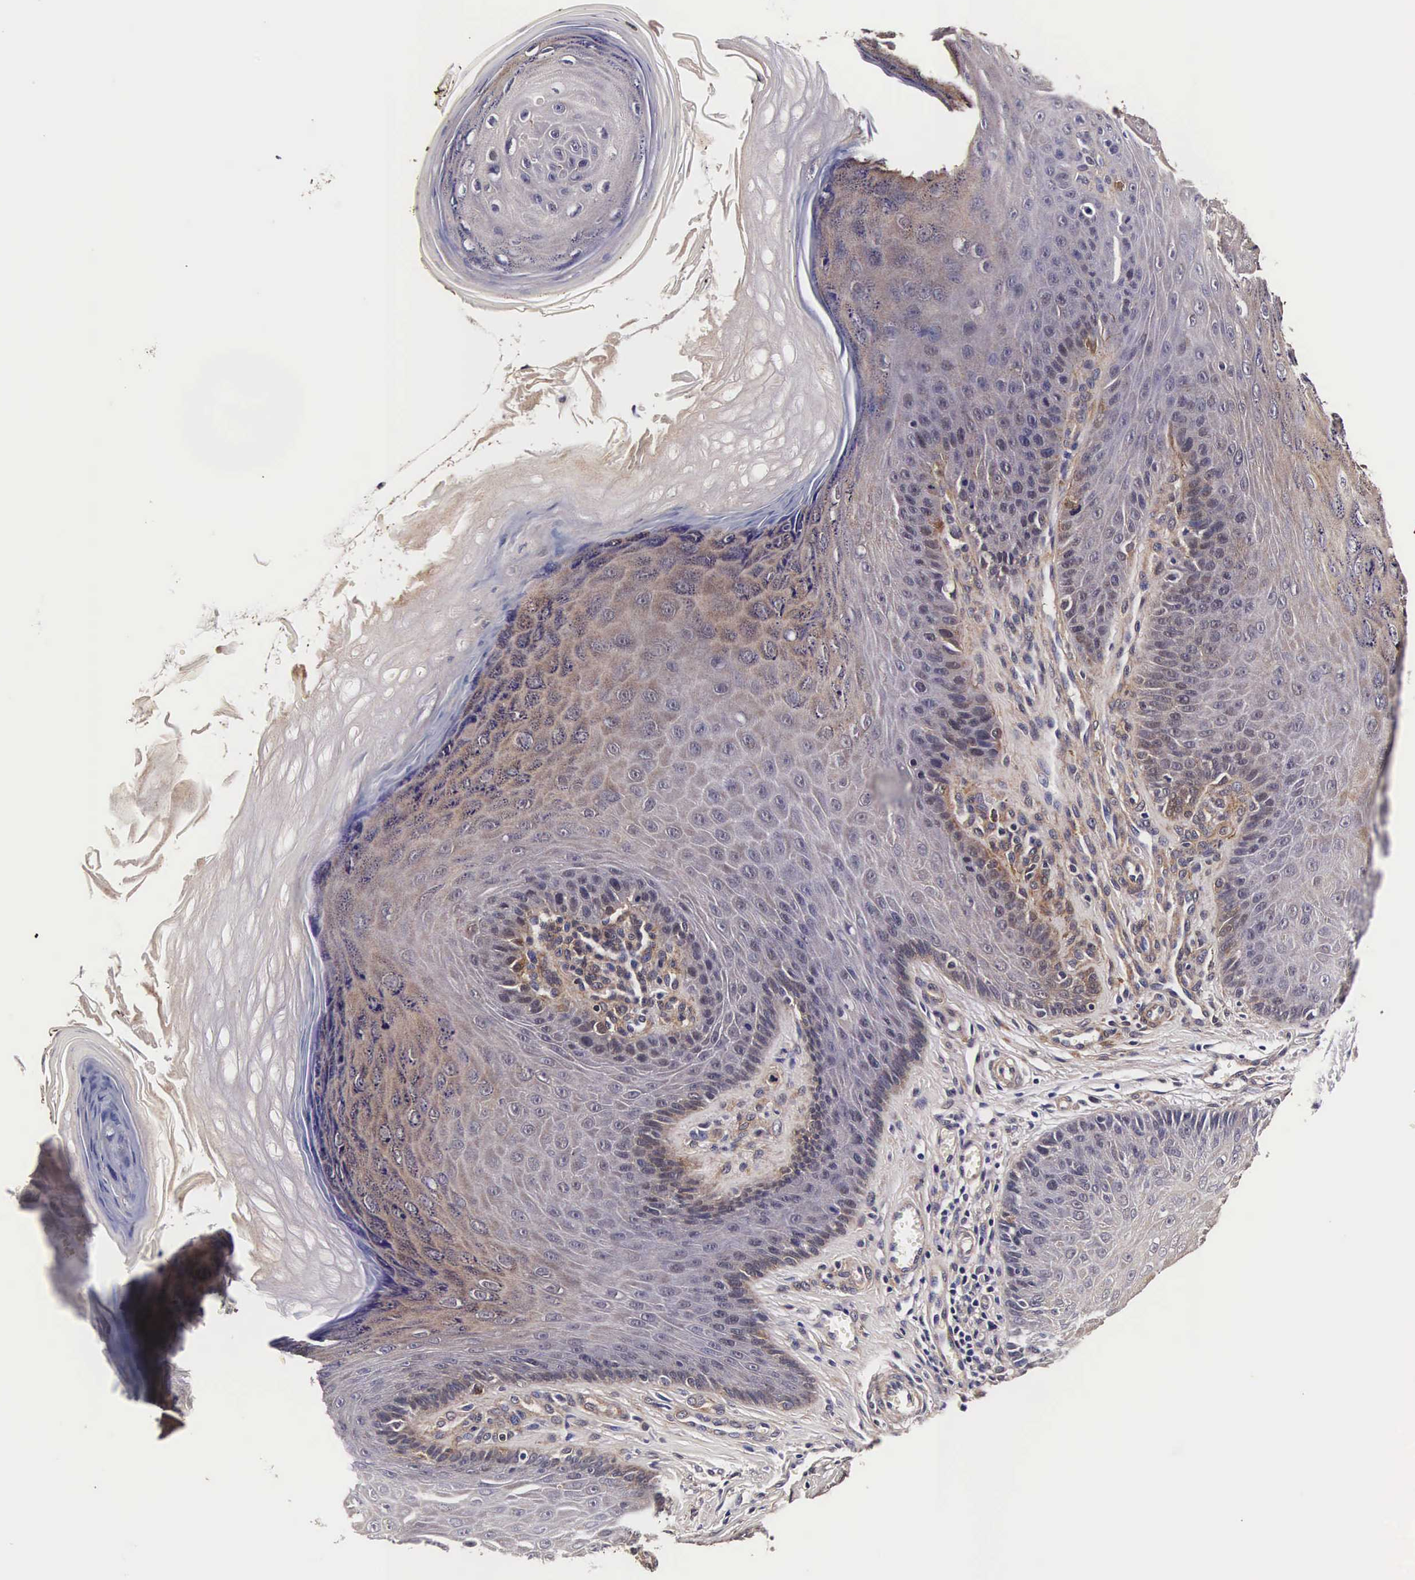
{"staining": {"intensity": "moderate", "quantity": ">75%", "location": "cytoplasmic/membranous"}, "tissue": "skin", "cell_type": "Fibroblasts", "image_type": "normal", "snomed": [{"axis": "morphology", "description": "Normal tissue, NOS"}, {"axis": "topography", "description": "Skin"}], "caption": "Protein staining exhibits moderate cytoplasmic/membranous expression in approximately >75% of fibroblasts in normal skin.", "gene": "TECPR2", "patient": {"sex": "female", "age": 15}}